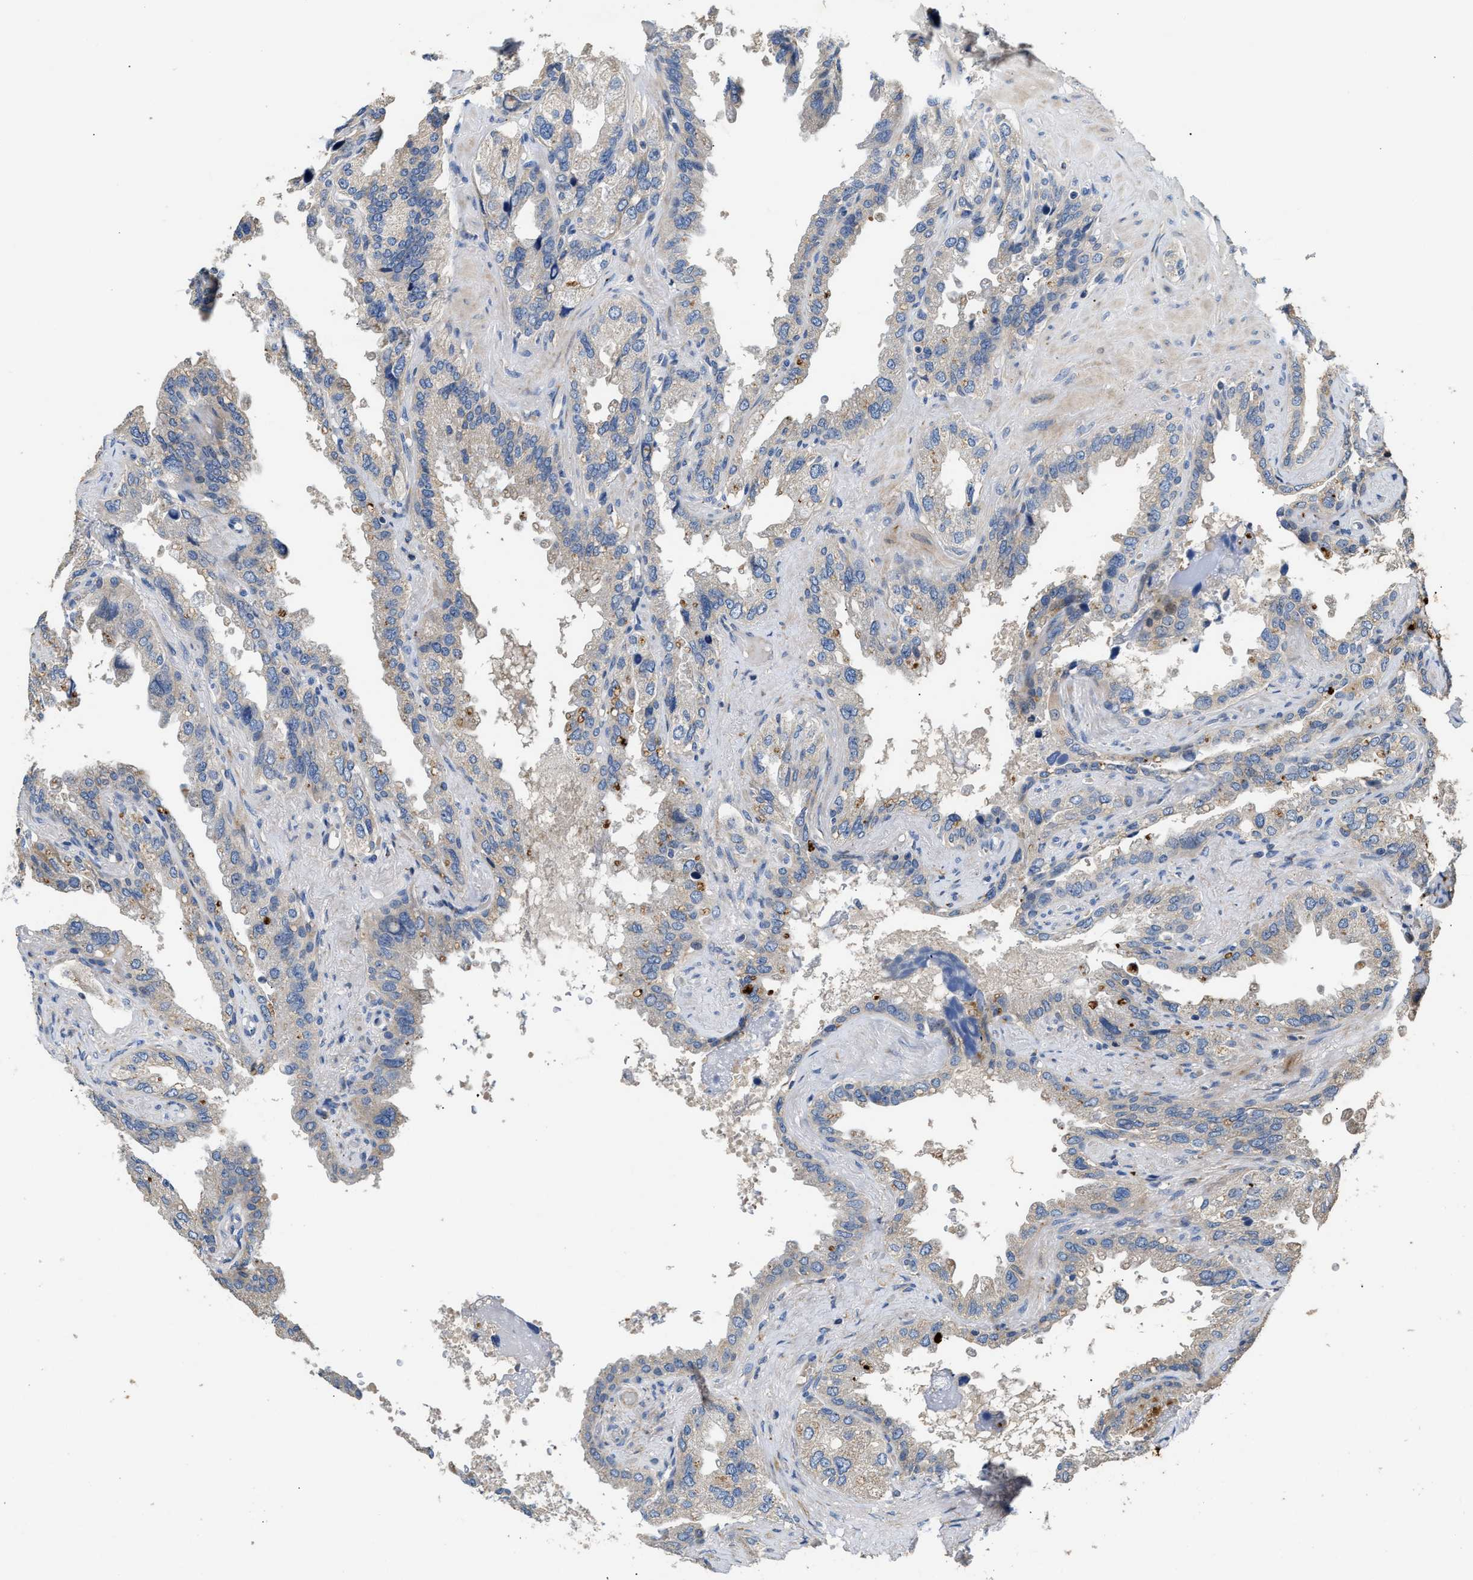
{"staining": {"intensity": "negative", "quantity": "none", "location": "none"}, "tissue": "seminal vesicle", "cell_type": "Glandular cells", "image_type": "normal", "snomed": [{"axis": "morphology", "description": "Normal tissue, NOS"}, {"axis": "topography", "description": "Seminal veicle"}], "caption": "Glandular cells show no significant protein staining in unremarkable seminal vesicle.", "gene": "IL17RC", "patient": {"sex": "male", "age": 68}}